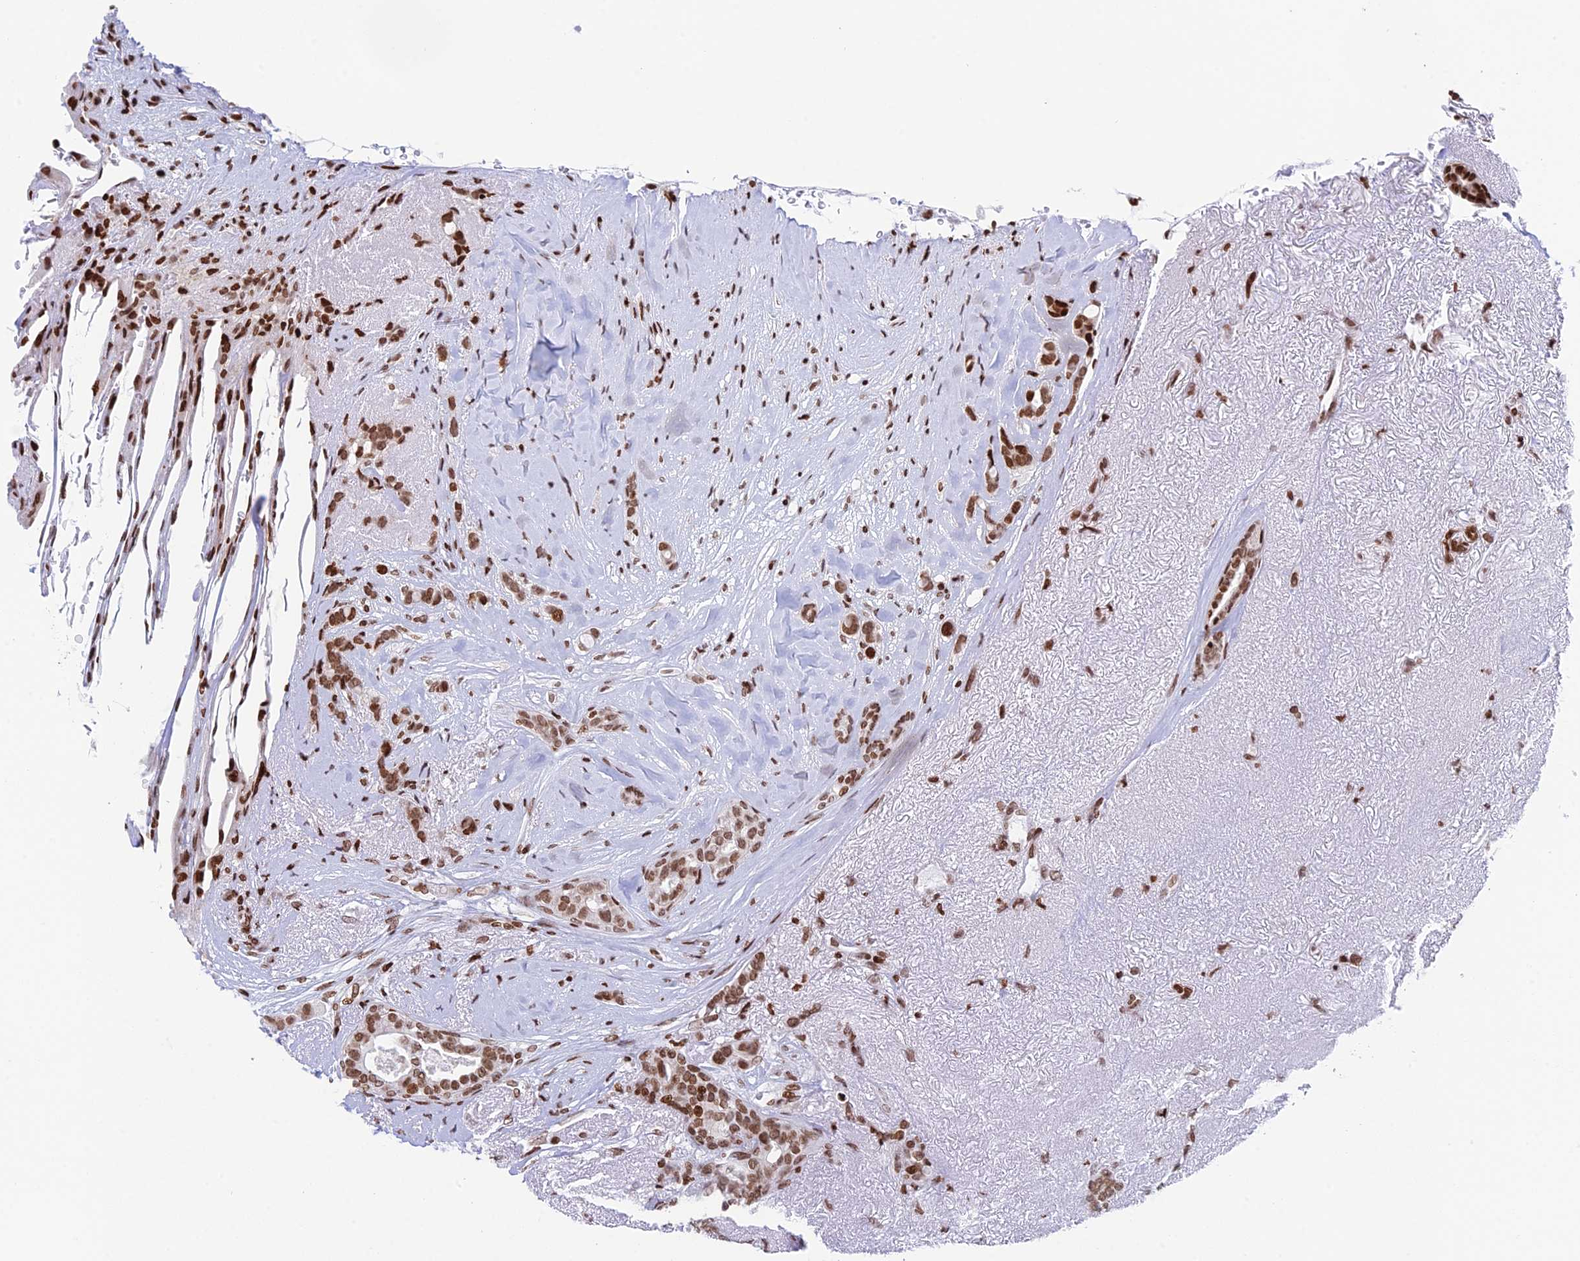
{"staining": {"intensity": "moderate", "quantity": ">75%", "location": "nuclear"}, "tissue": "breast cancer", "cell_type": "Tumor cells", "image_type": "cancer", "snomed": [{"axis": "morphology", "description": "Lobular carcinoma"}, {"axis": "topography", "description": "Breast"}], "caption": "This image reveals IHC staining of breast cancer, with medium moderate nuclear positivity in approximately >75% of tumor cells.", "gene": "RPAP1", "patient": {"sex": "female", "age": 51}}